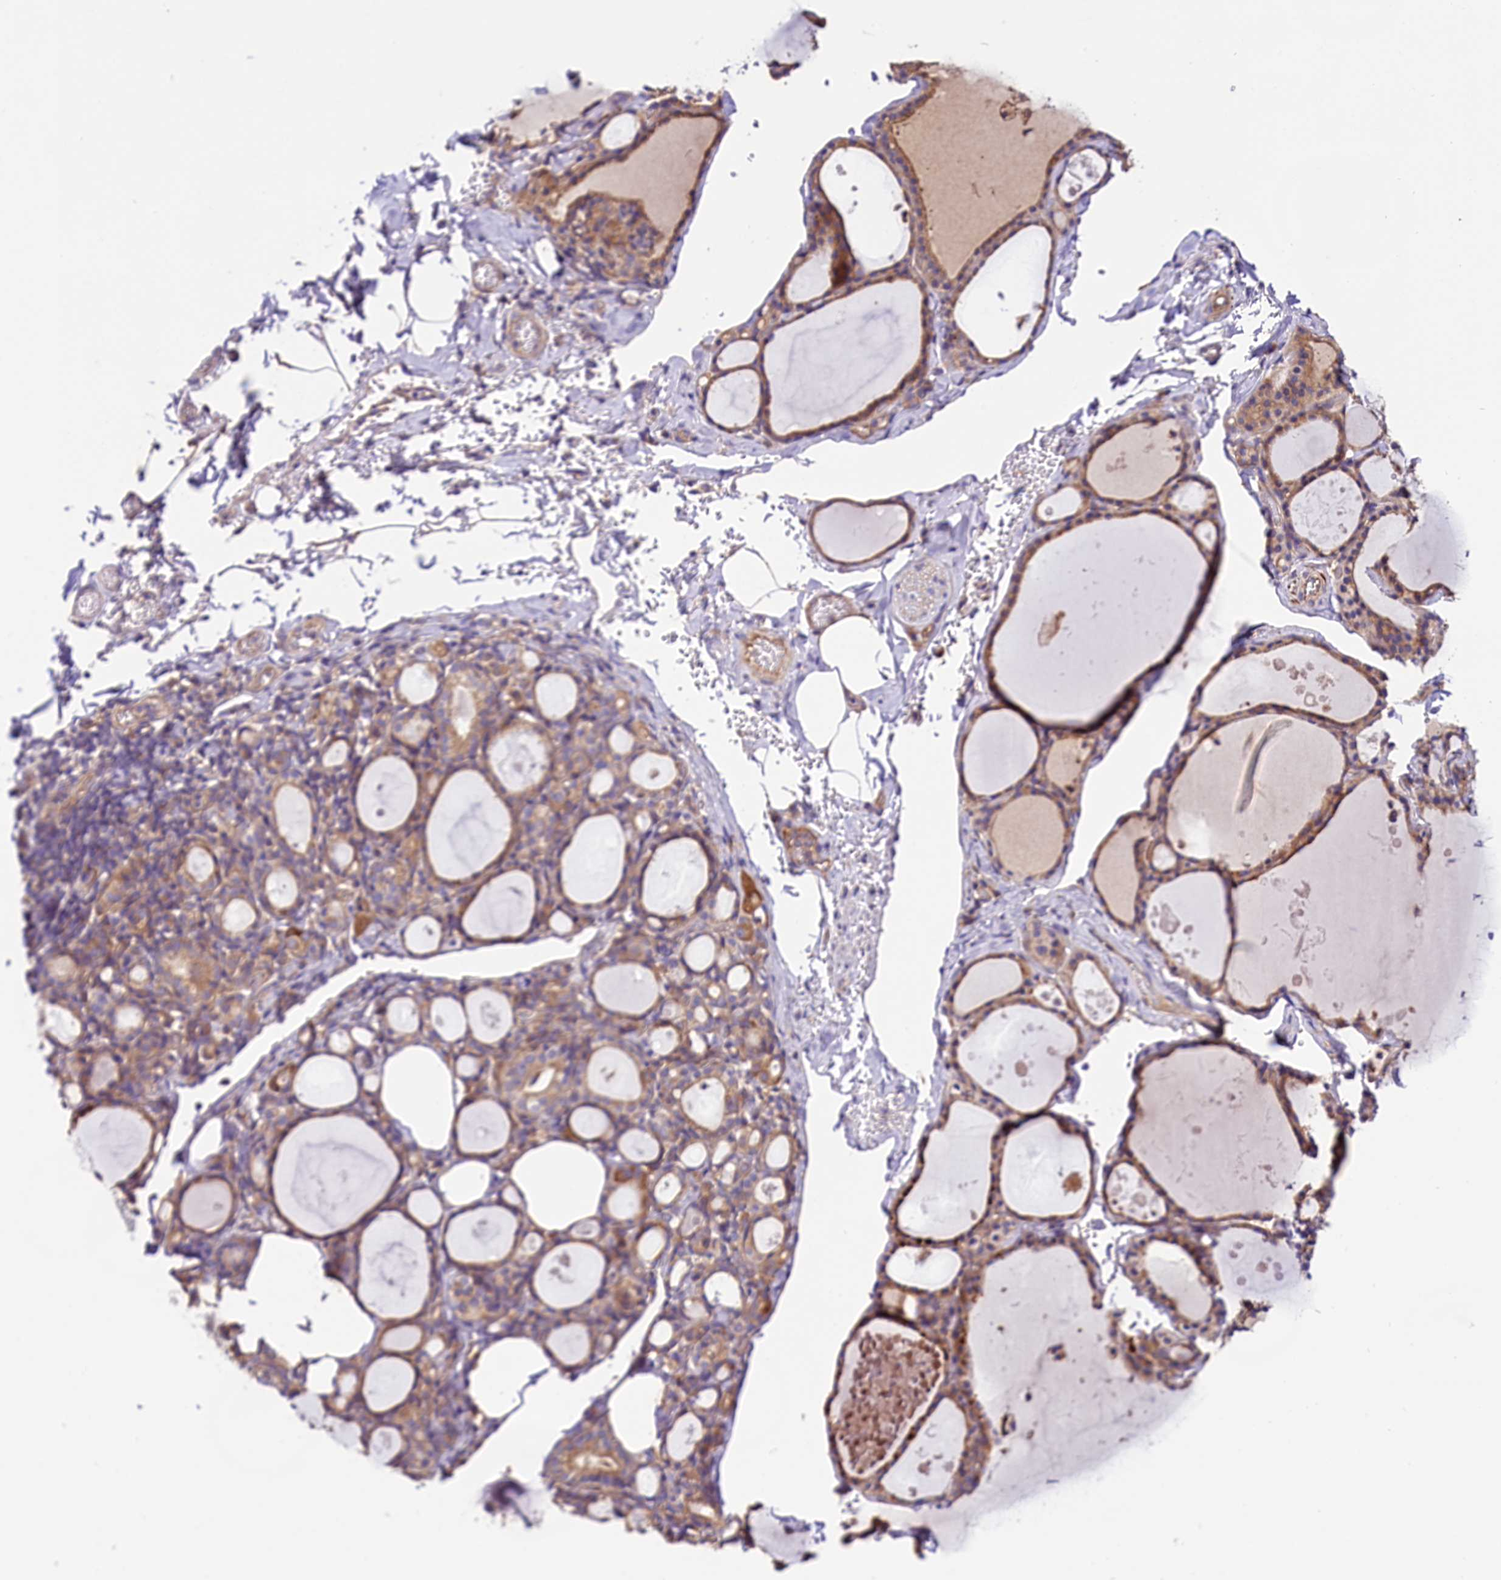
{"staining": {"intensity": "moderate", "quantity": "25%-75%", "location": "cytoplasmic/membranous"}, "tissue": "thyroid gland", "cell_type": "Glandular cells", "image_type": "normal", "snomed": [{"axis": "morphology", "description": "Normal tissue, NOS"}, {"axis": "topography", "description": "Thyroid gland"}], "caption": "A high-resolution photomicrograph shows immunohistochemistry staining of benign thyroid gland, which displays moderate cytoplasmic/membranous positivity in approximately 25%-75% of glandular cells. The staining is performed using DAB brown chromogen to label protein expression. The nuclei are counter-stained blue using hematoxylin.", "gene": "SPG11", "patient": {"sex": "male", "age": 56}}